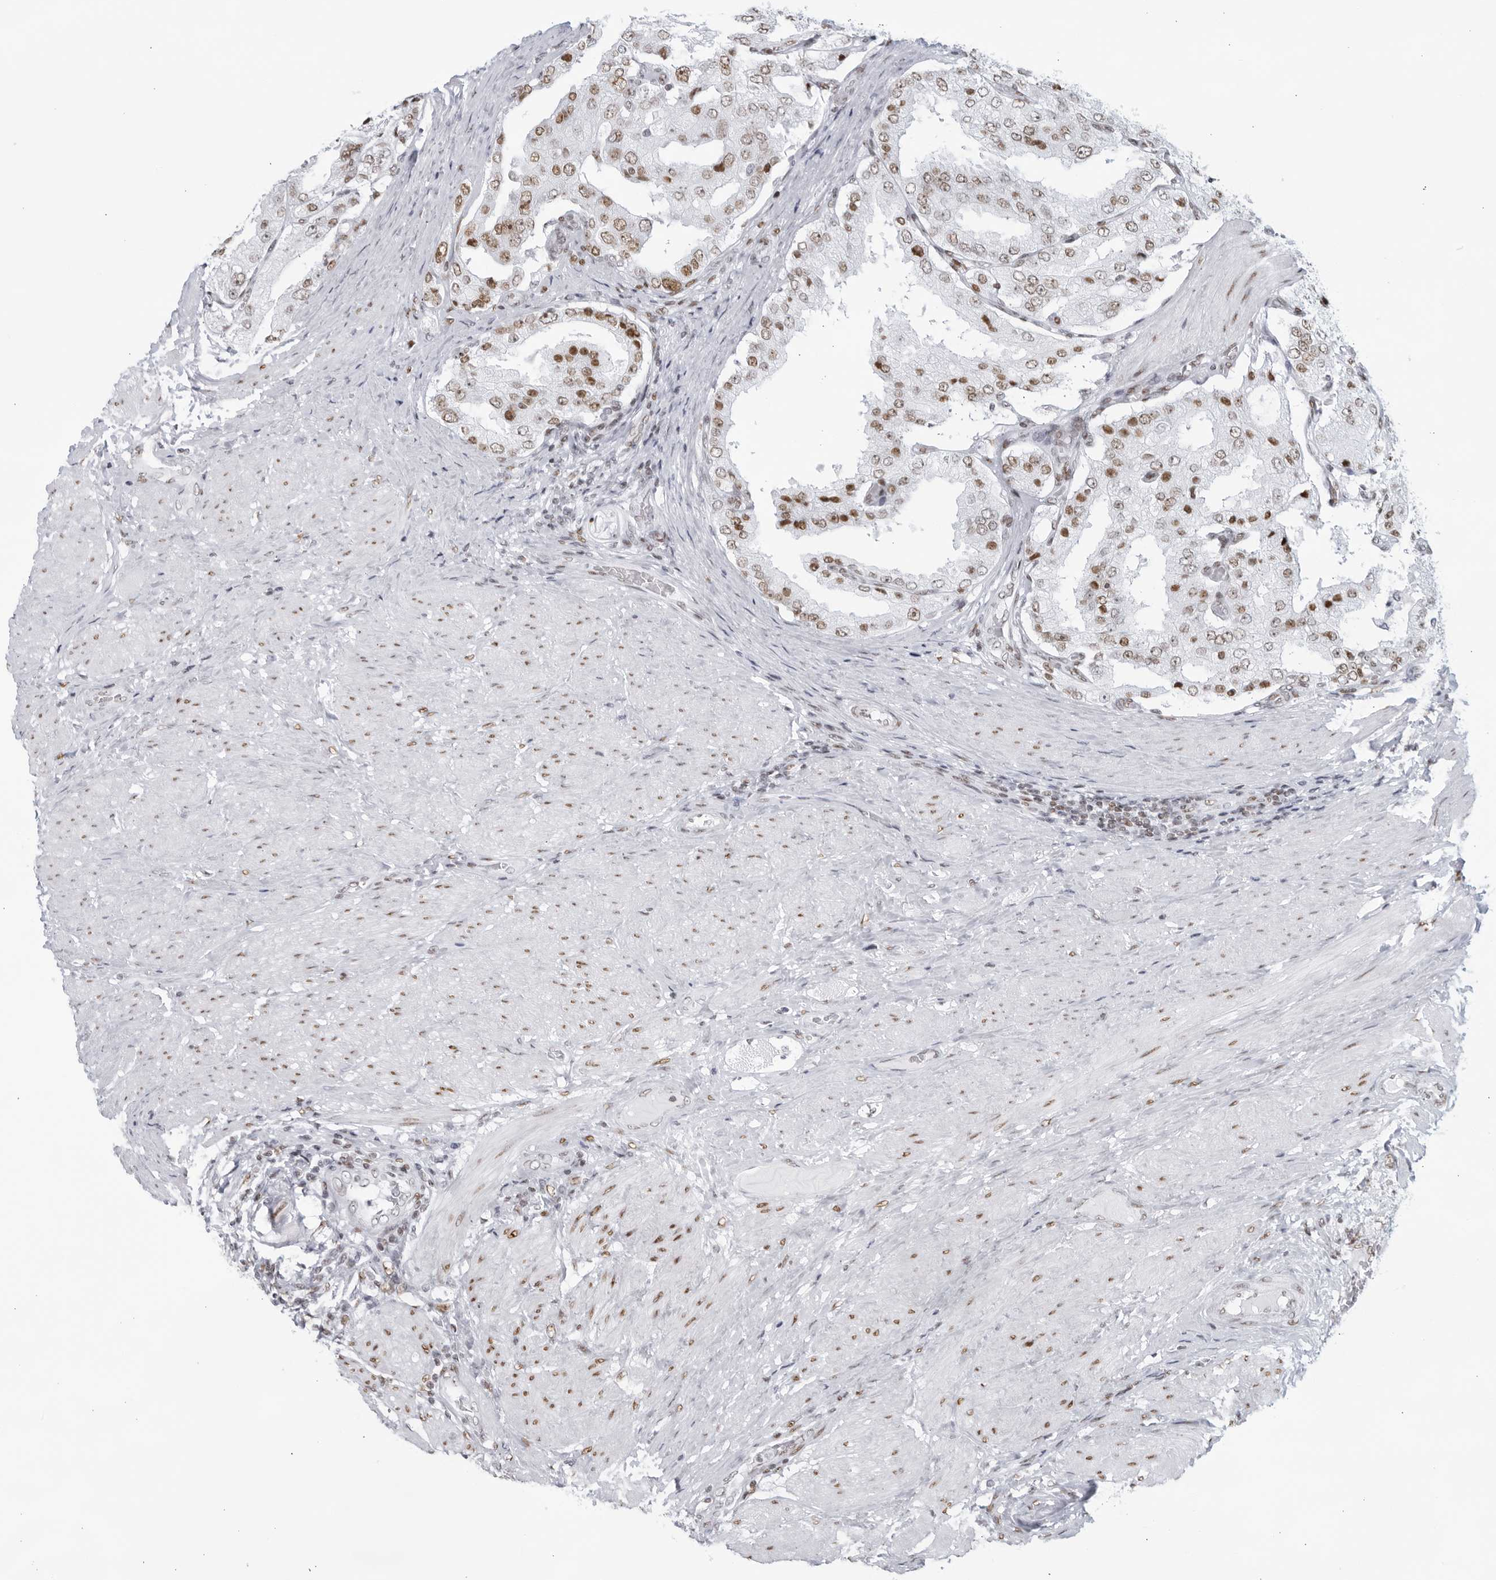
{"staining": {"intensity": "moderate", "quantity": ">75%", "location": "nuclear"}, "tissue": "prostate cancer", "cell_type": "Tumor cells", "image_type": "cancer", "snomed": [{"axis": "morphology", "description": "Adenocarcinoma, High grade"}, {"axis": "topography", "description": "Prostate"}], "caption": "A brown stain highlights moderate nuclear expression of a protein in human high-grade adenocarcinoma (prostate) tumor cells.", "gene": "HP1BP3", "patient": {"sex": "male", "age": 50}}